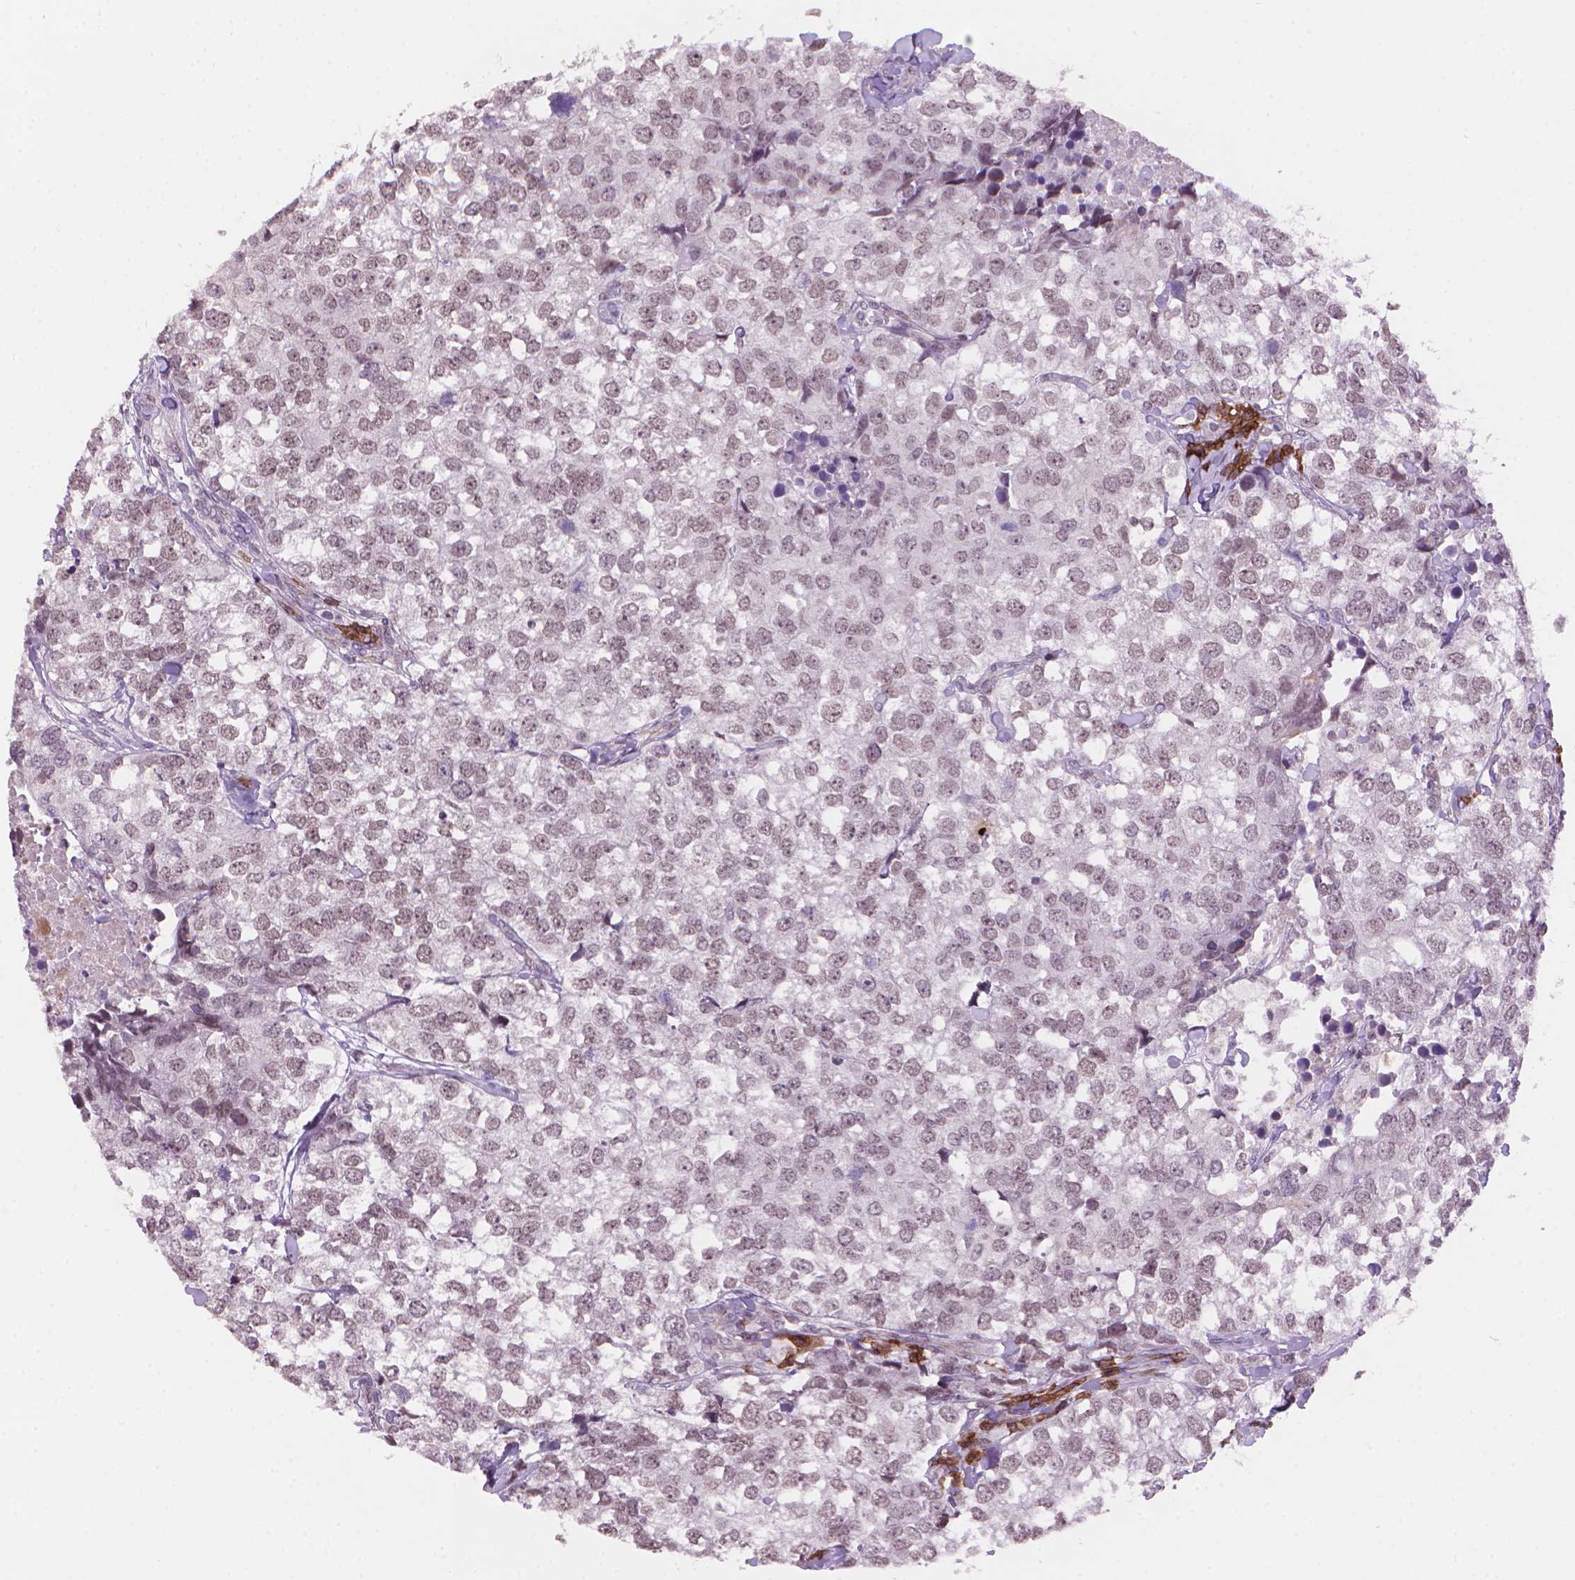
{"staining": {"intensity": "weak", "quantity": ">75%", "location": "nuclear"}, "tissue": "breast cancer", "cell_type": "Tumor cells", "image_type": "cancer", "snomed": [{"axis": "morphology", "description": "Duct carcinoma"}, {"axis": "topography", "description": "Breast"}], "caption": "Breast cancer stained with IHC shows weak nuclear expression in about >75% of tumor cells. (brown staining indicates protein expression, while blue staining denotes nuclei).", "gene": "TMEM184A", "patient": {"sex": "female", "age": 30}}